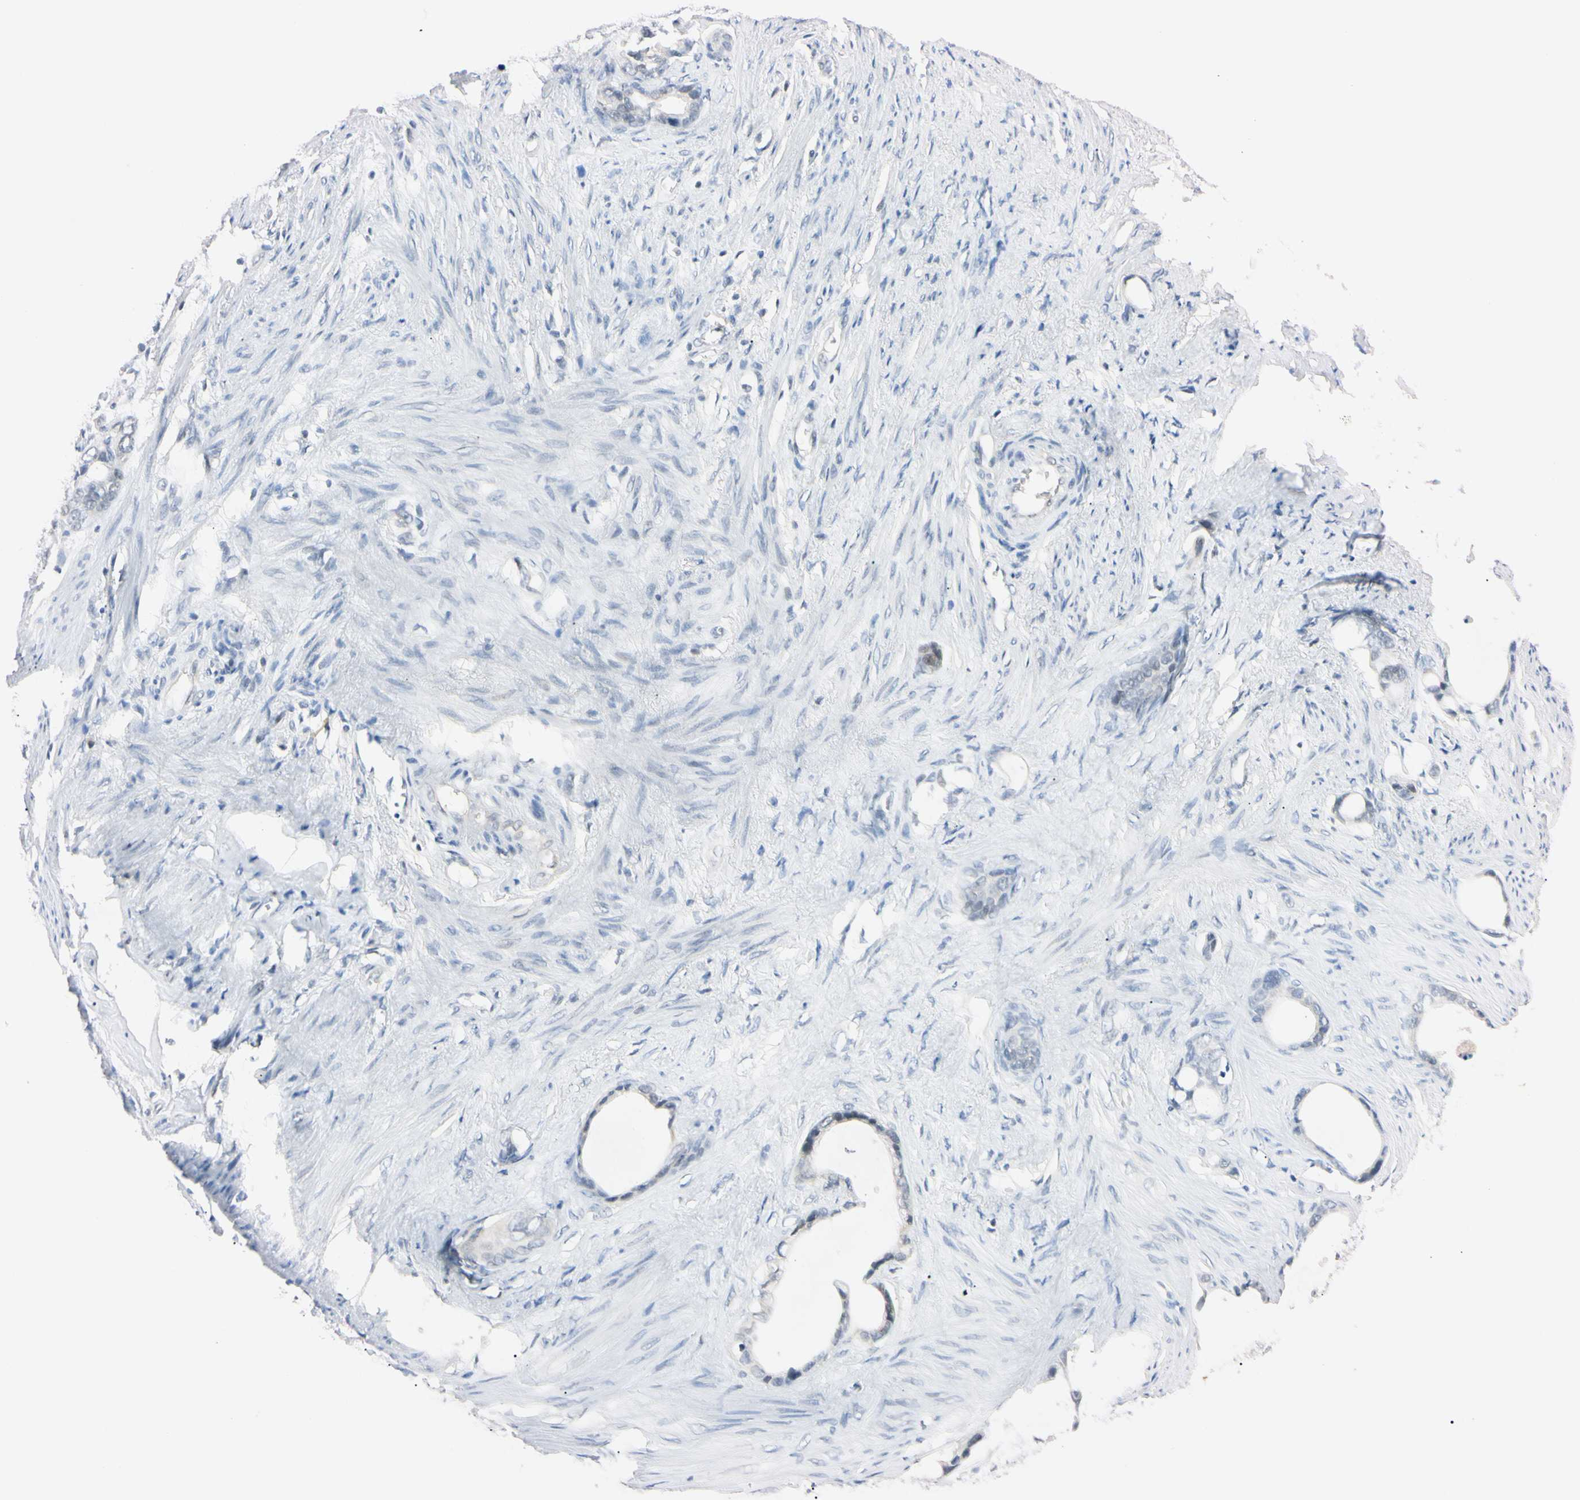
{"staining": {"intensity": "negative", "quantity": "none", "location": "none"}, "tissue": "stomach cancer", "cell_type": "Tumor cells", "image_type": "cancer", "snomed": [{"axis": "morphology", "description": "Adenocarcinoma, NOS"}, {"axis": "topography", "description": "Stomach"}], "caption": "Protein analysis of stomach adenocarcinoma exhibits no significant staining in tumor cells.", "gene": "C1orf174", "patient": {"sex": "female", "age": 75}}